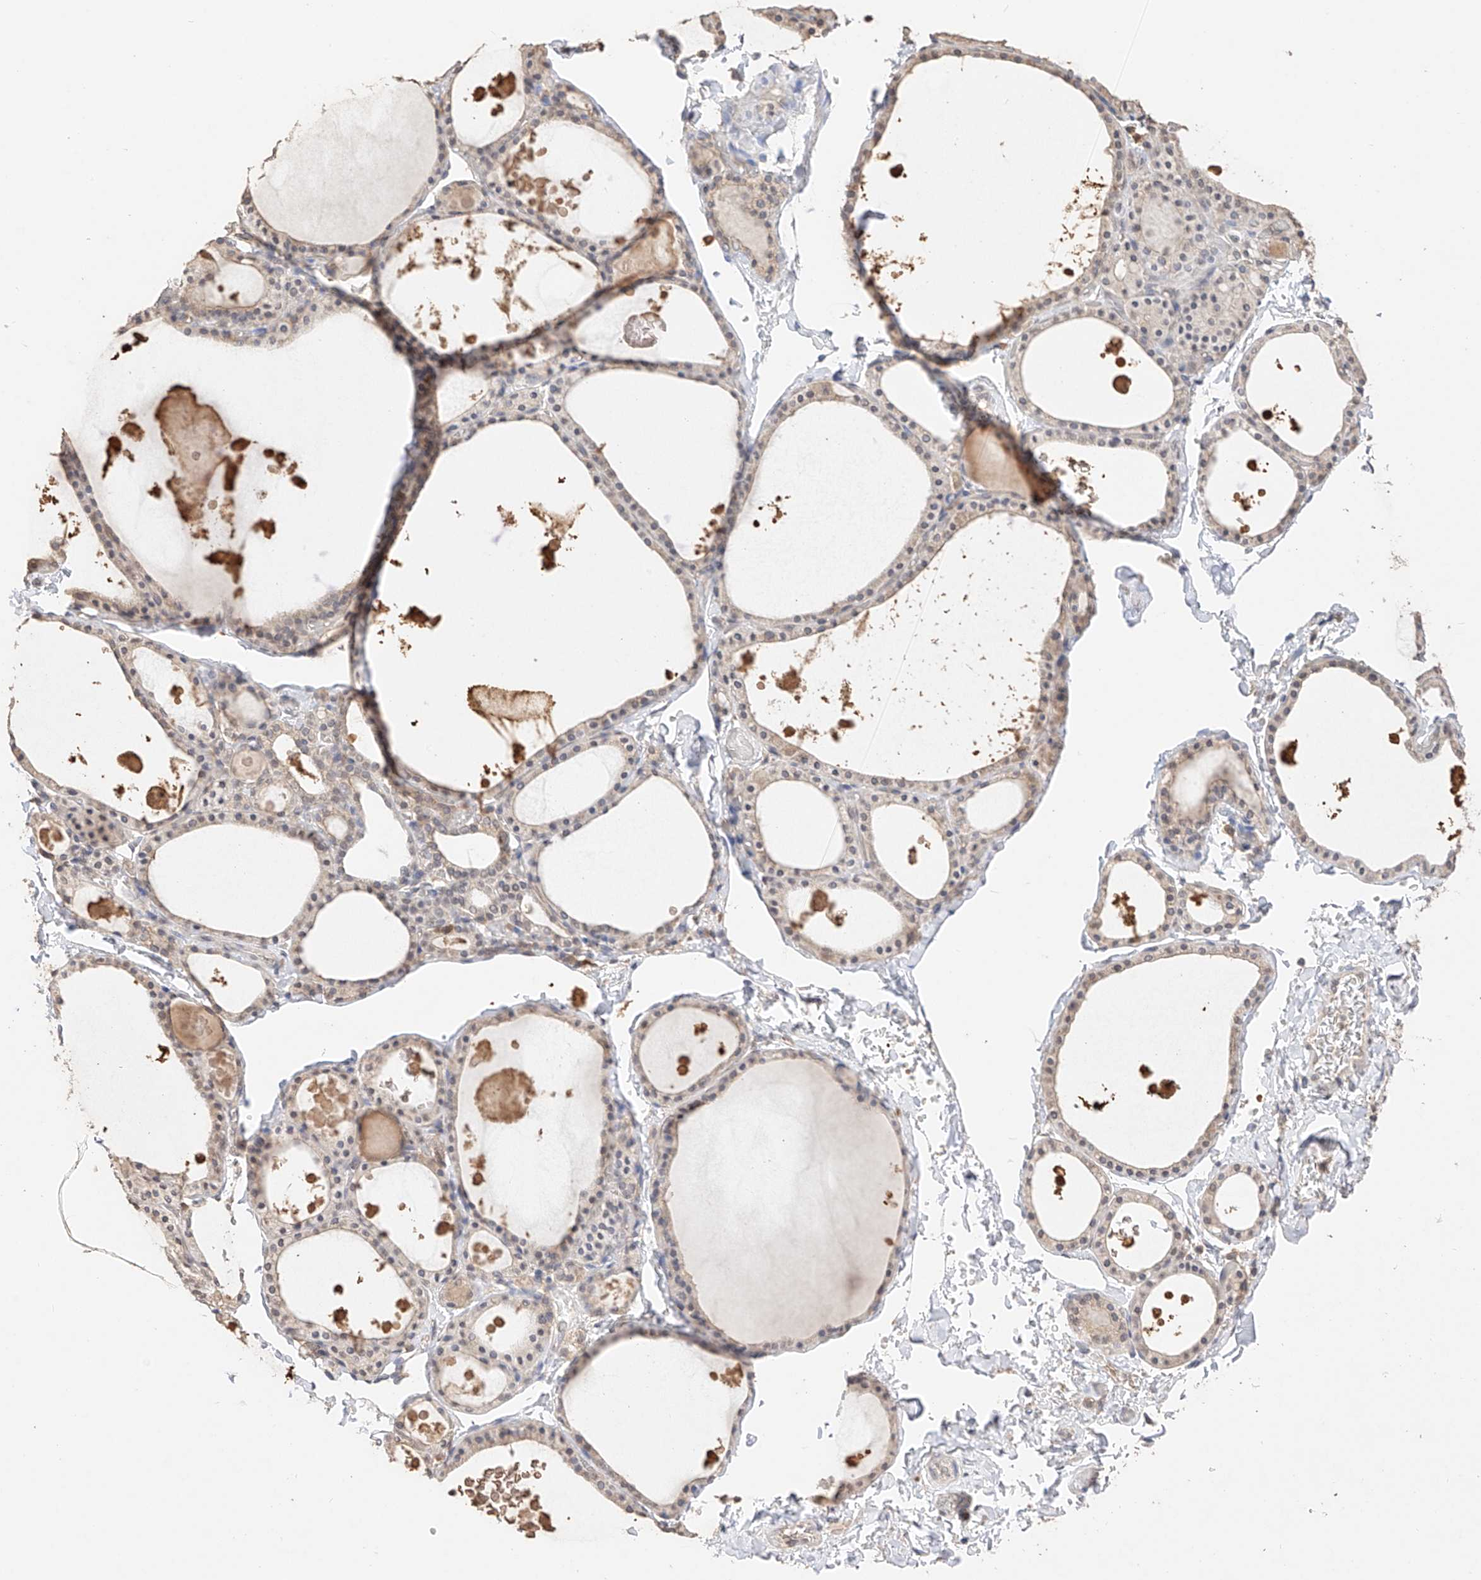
{"staining": {"intensity": "weak", "quantity": "25%-75%", "location": "cytoplasmic/membranous"}, "tissue": "thyroid gland", "cell_type": "Glandular cells", "image_type": "normal", "snomed": [{"axis": "morphology", "description": "Normal tissue, NOS"}, {"axis": "topography", "description": "Thyroid gland"}], "caption": "Immunohistochemistry (IHC) micrograph of unremarkable thyroid gland stained for a protein (brown), which displays low levels of weak cytoplasmic/membranous positivity in approximately 25%-75% of glandular cells.", "gene": "IL22RA2", "patient": {"sex": "male", "age": 56}}